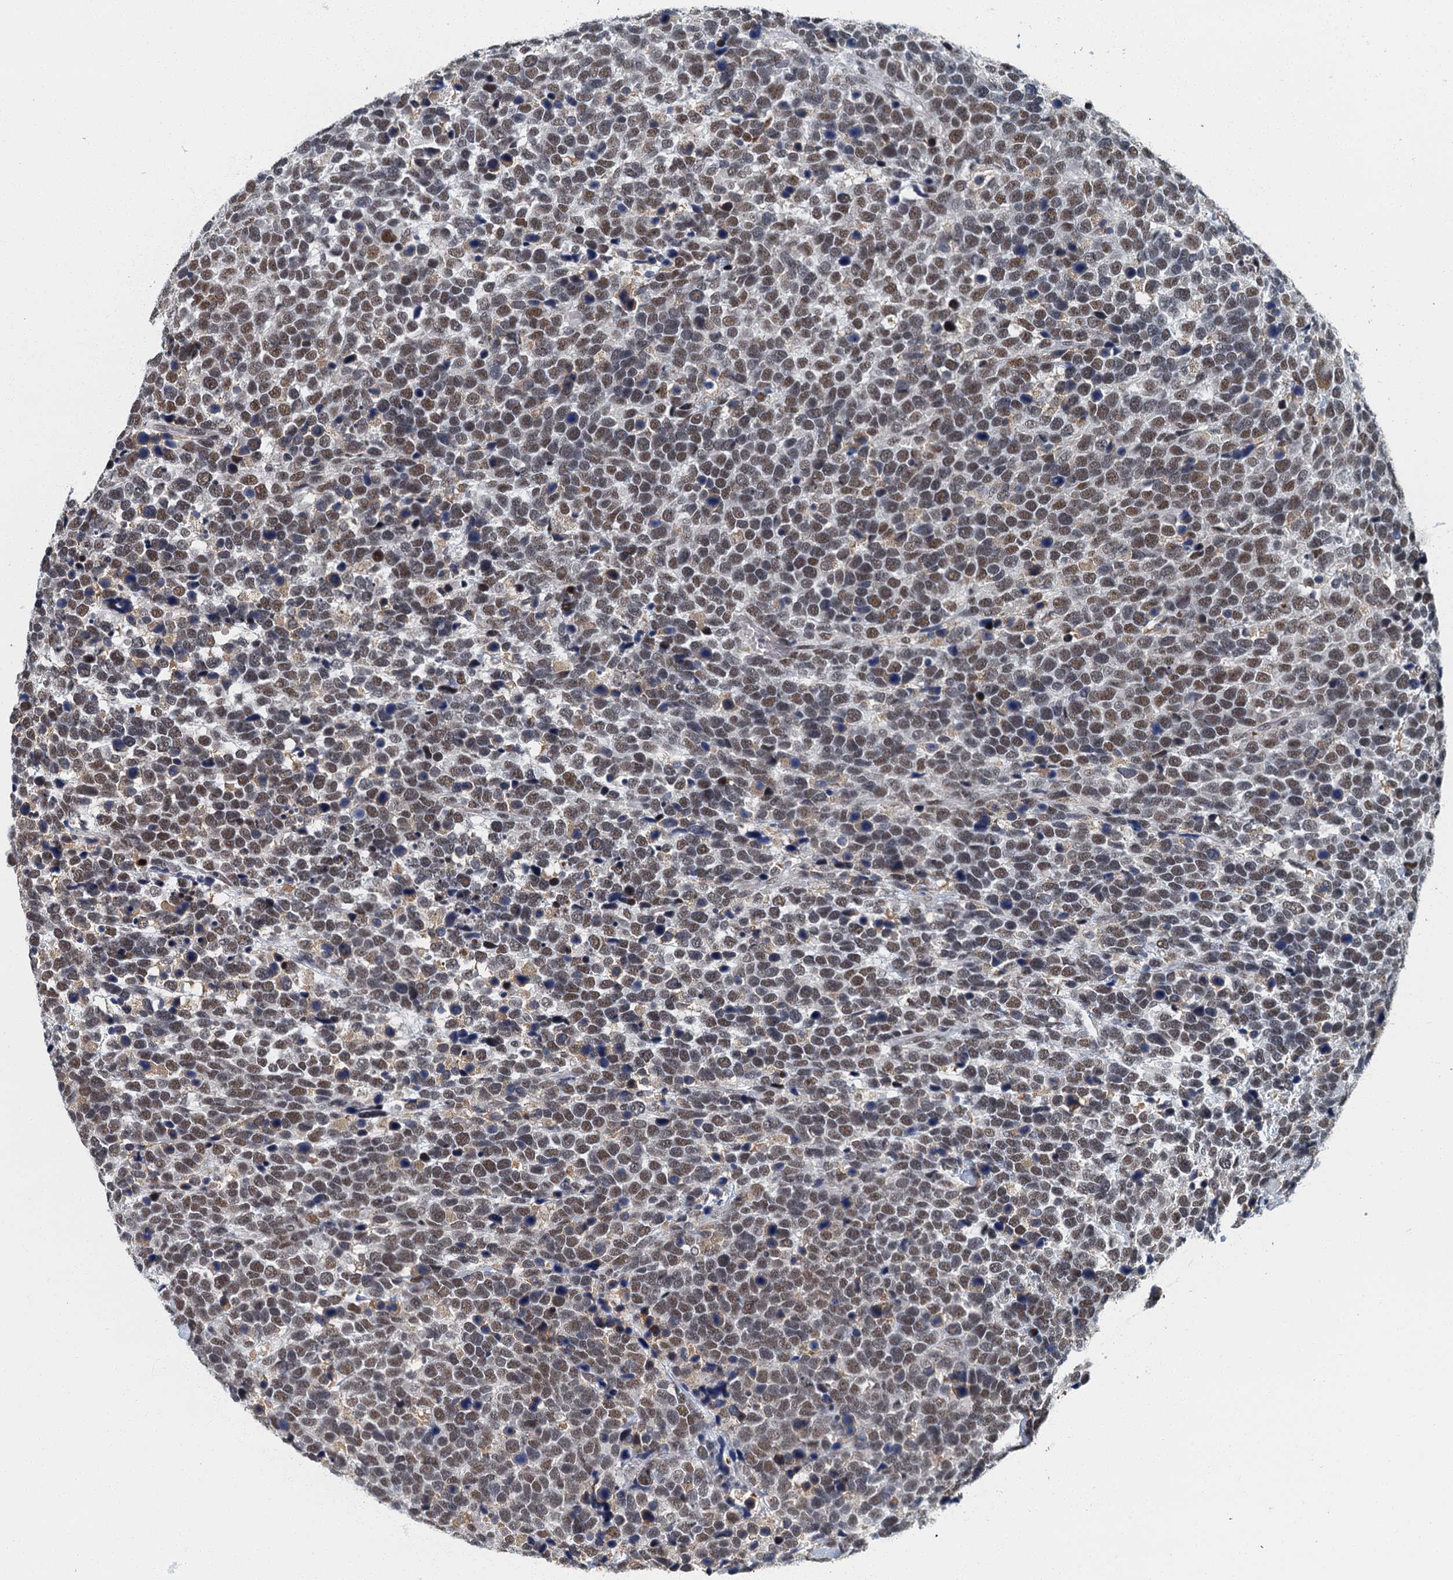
{"staining": {"intensity": "moderate", "quantity": ">75%", "location": "nuclear"}, "tissue": "urothelial cancer", "cell_type": "Tumor cells", "image_type": "cancer", "snomed": [{"axis": "morphology", "description": "Urothelial carcinoma, High grade"}, {"axis": "topography", "description": "Urinary bladder"}], "caption": "A high-resolution micrograph shows immunohistochemistry (IHC) staining of high-grade urothelial carcinoma, which exhibits moderate nuclear expression in about >75% of tumor cells. The staining is performed using DAB (3,3'-diaminobenzidine) brown chromogen to label protein expression. The nuclei are counter-stained blue using hematoxylin.", "gene": "GADL1", "patient": {"sex": "female", "age": 82}}